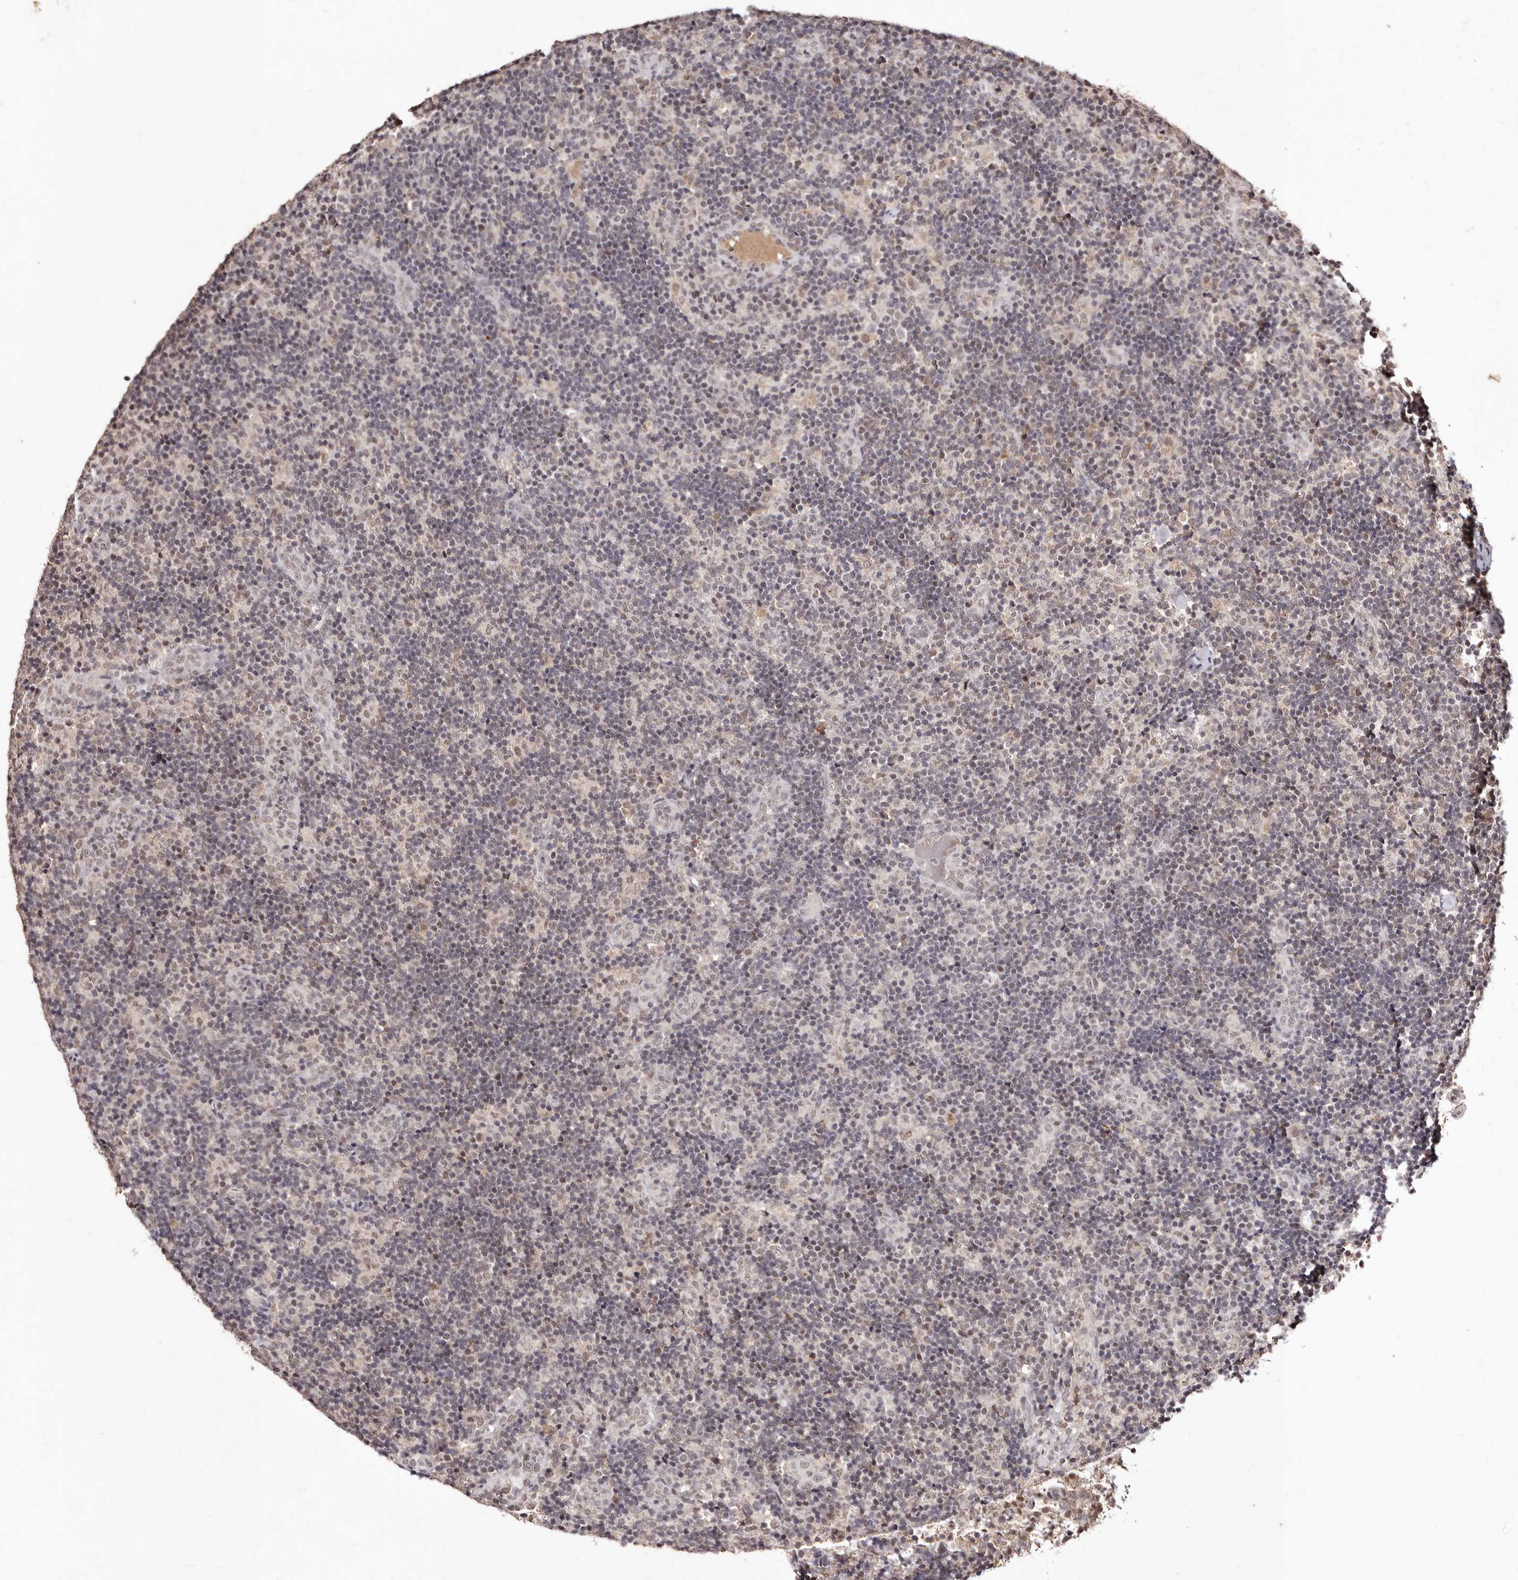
{"staining": {"intensity": "weak", "quantity": ">75%", "location": "nuclear"}, "tissue": "lymph node", "cell_type": "Germinal center cells", "image_type": "normal", "snomed": [{"axis": "morphology", "description": "Normal tissue, NOS"}, {"axis": "topography", "description": "Lymph node"}], "caption": "Weak nuclear staining for a protein is identified in approximately >75% of germinal center cells of benign lymph node using immunohistochemistry.", "gene": "BICRAL", "patient": {"sex": "female", "age": 22}}